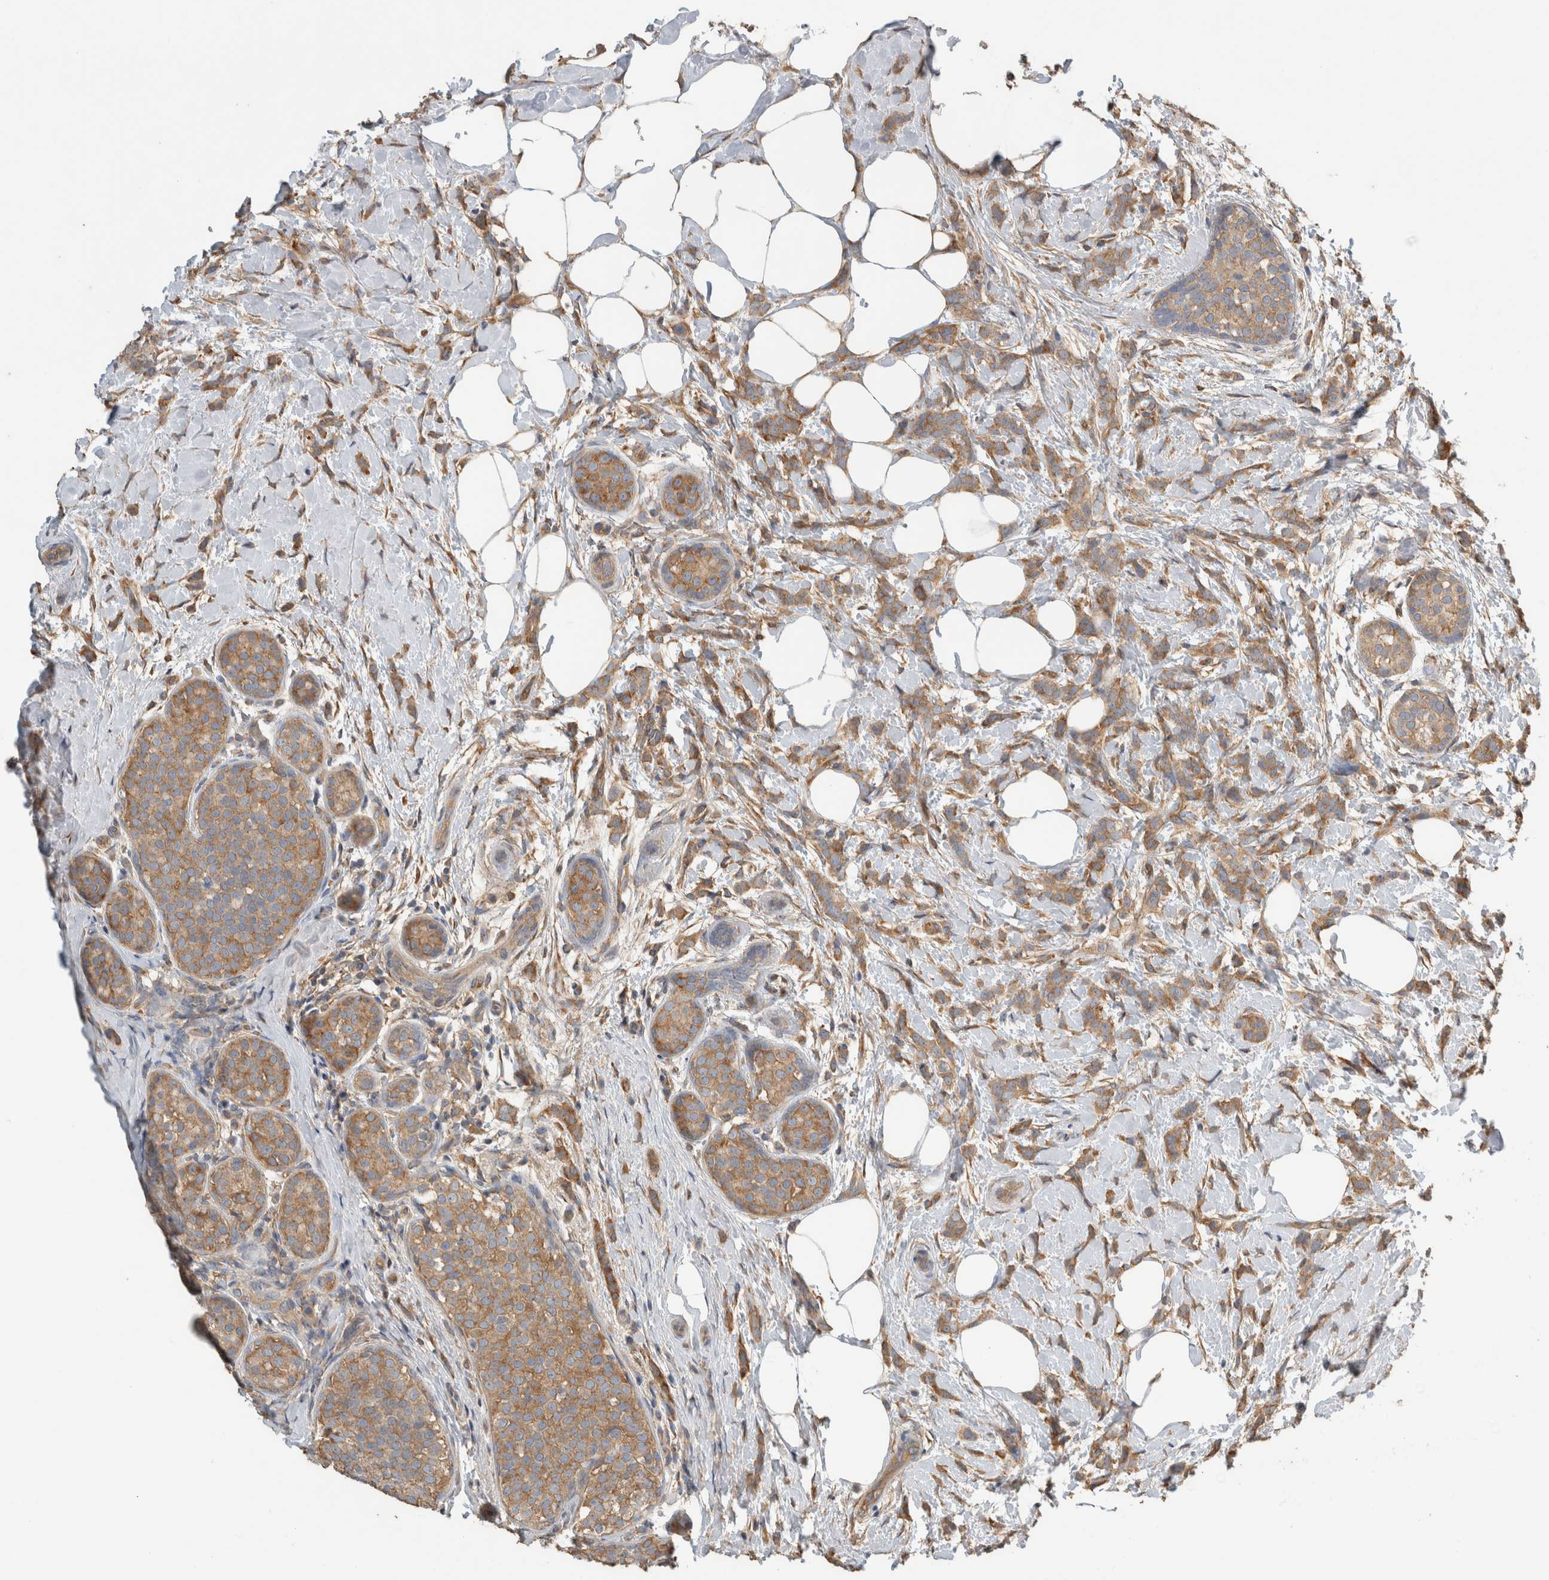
{"staining": {"intensity": "moderate", "quantity": ">75%", "location": "cytoplasmic/membranous"}, "tissue": "breast cancer", "cell_type": "Tumor cells", "image_type": "cancer", "snomed": [{"axis": "morphology", "description": "Lobular carcinoma, in situ"}, {"axis": "morphology", "description": "Lobular carcinoma"}, {"axis": "topography", "description": "Breast"}], "caption": "Immunohistochemistry (IHC) of human breast cancer (lobular carcinoma) exhibits medium levels of moderate cytoplasmic/membranous staining in approximately >75% of tumor cells.", "gene": "EIF4G3", "patient": {"sex": "female", "age": 41}}